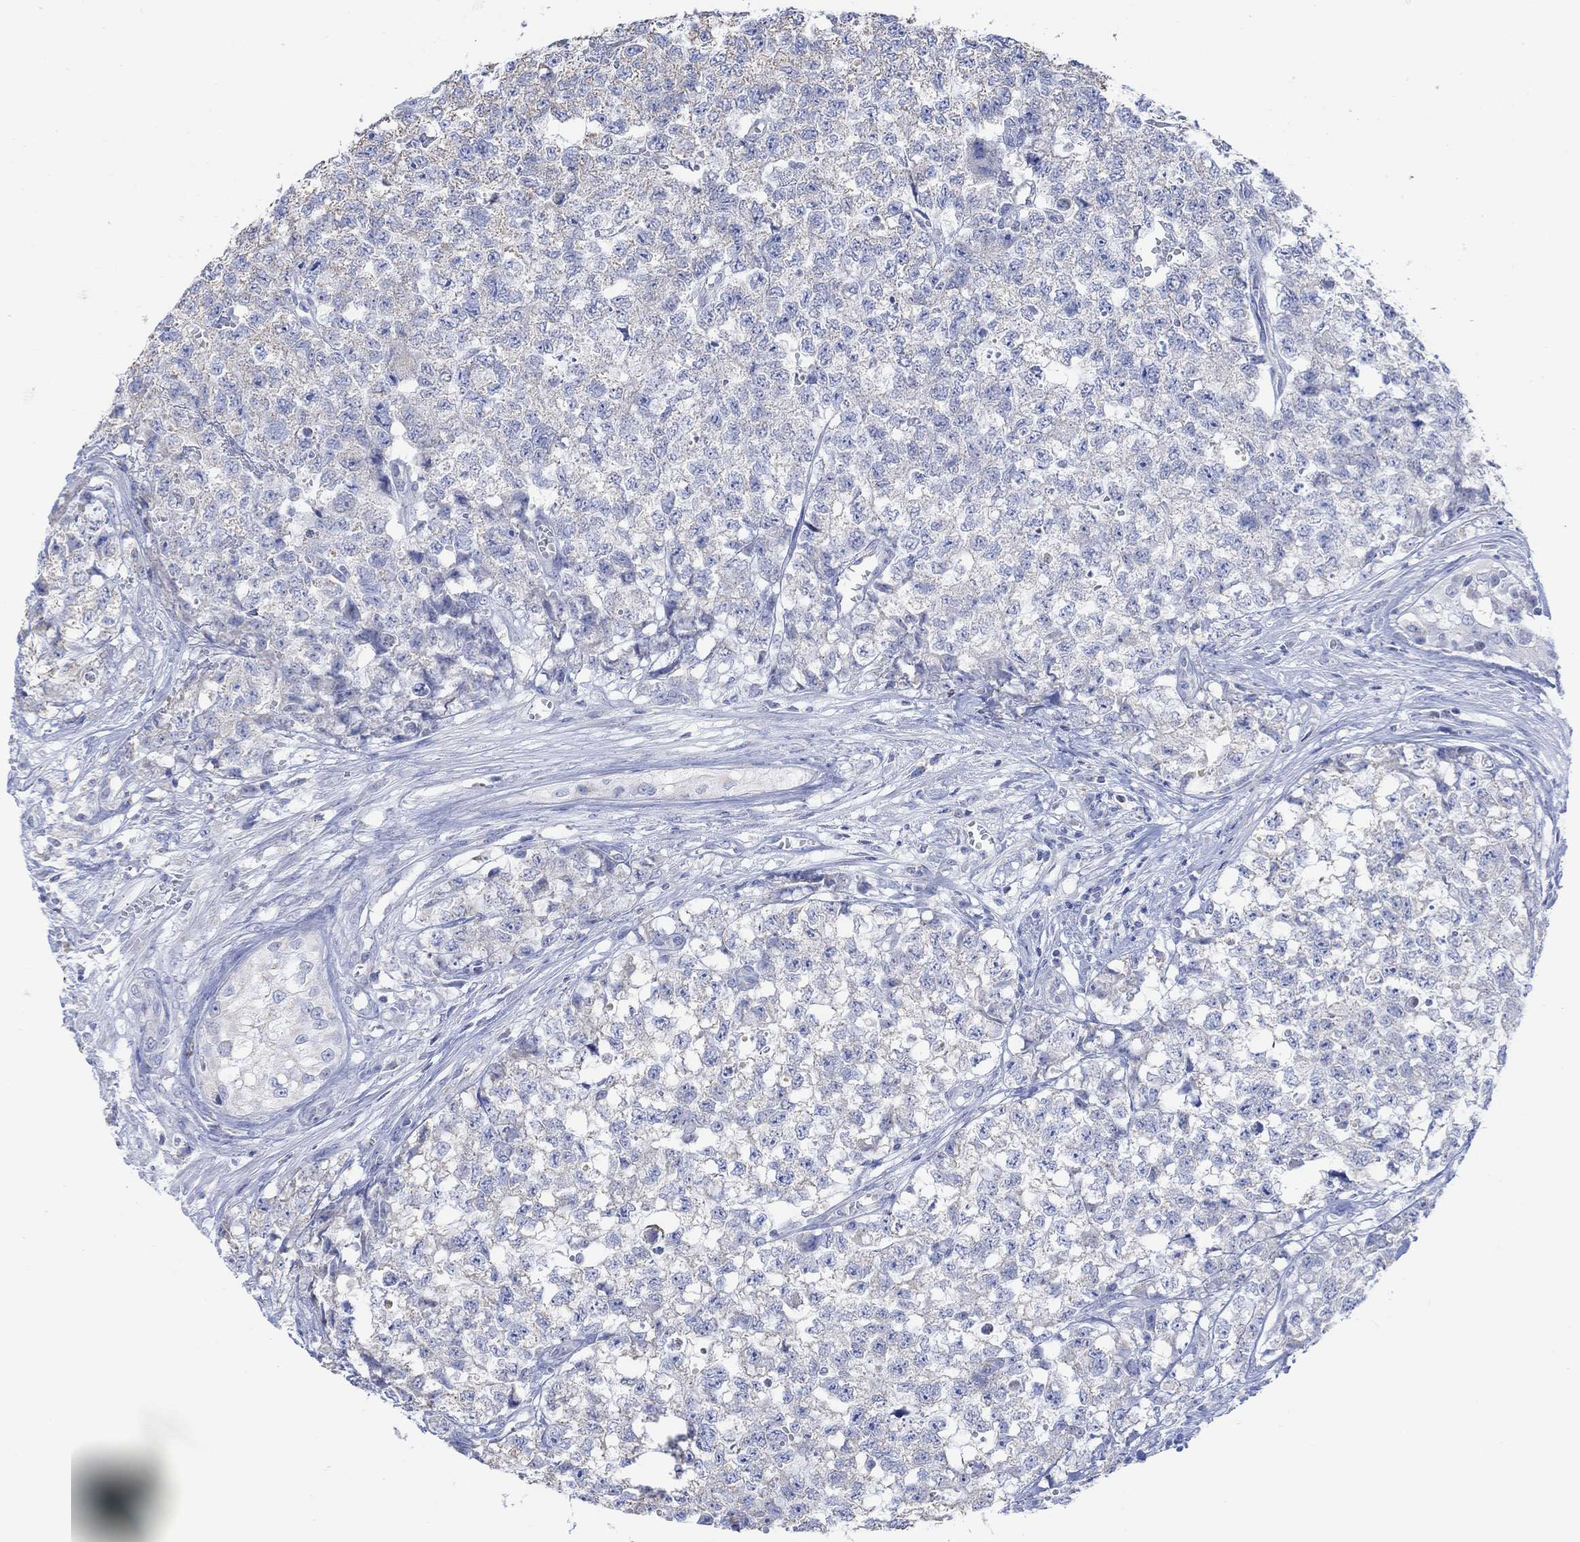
{"staining": {"intensity": "negative", "quantity": "none", "location": "none"}, "tissue": "testis cancer", "cell_type": "Tumor cells", "image_type": "cancer", "snomed": [{"axis": "morphology", "description": "Seminoma, NOS"}, {"axis": "morphology", "description": "Carcinoma, Embryonal, NOS"}, {"axis": "topography", "description": "Testis"}], "caption": "Testis cancer stained for a protein using IHC exhibits no staining tumor cells.", "gene": "SYT12", "patient": {"sex": "male", "age": 22}}